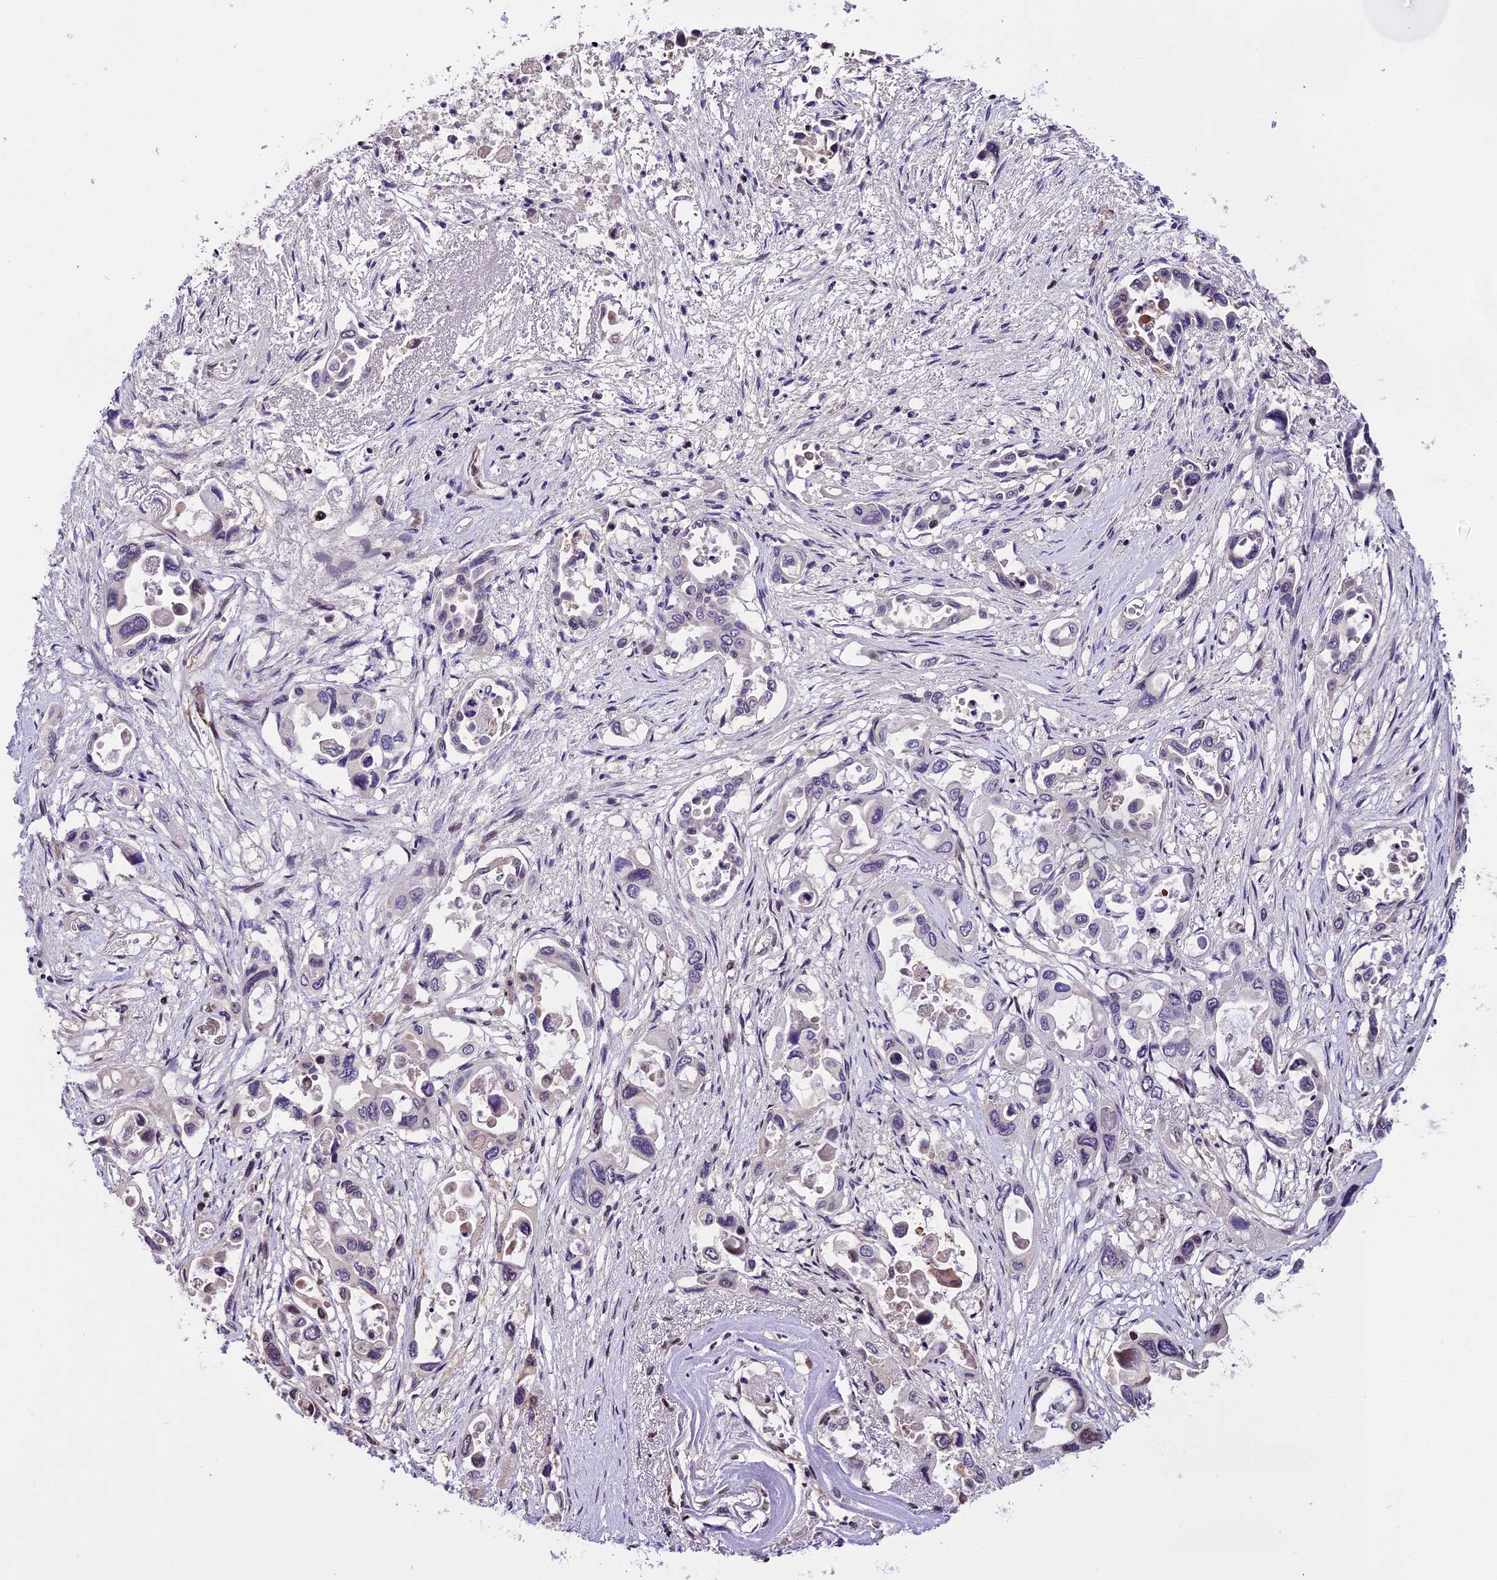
{"staining": {"intensity": "negative", "quantity": "none", "location": "none"}, "tissue": "pancreatic cancer", "cell_type": "Tumor cells", "image_type": "cancer", "snomed": [{"axis": "morphology", "description": "Adenocarcinoma, NOS"}, {"axis": "topography", "description": "Pancreas"}], "caption": "Pancreatic cancer (adenocarcinoma) was stained to show a protein in brown. There is no significant staining in tumor cells. (Stains: DAB immunohistochemistry with hematoxylin counter stain, Microscopy: brightfield microscopy at high magnification).", "gene": "POLR3E", "patient": {"sex": "male", "age": 92}}